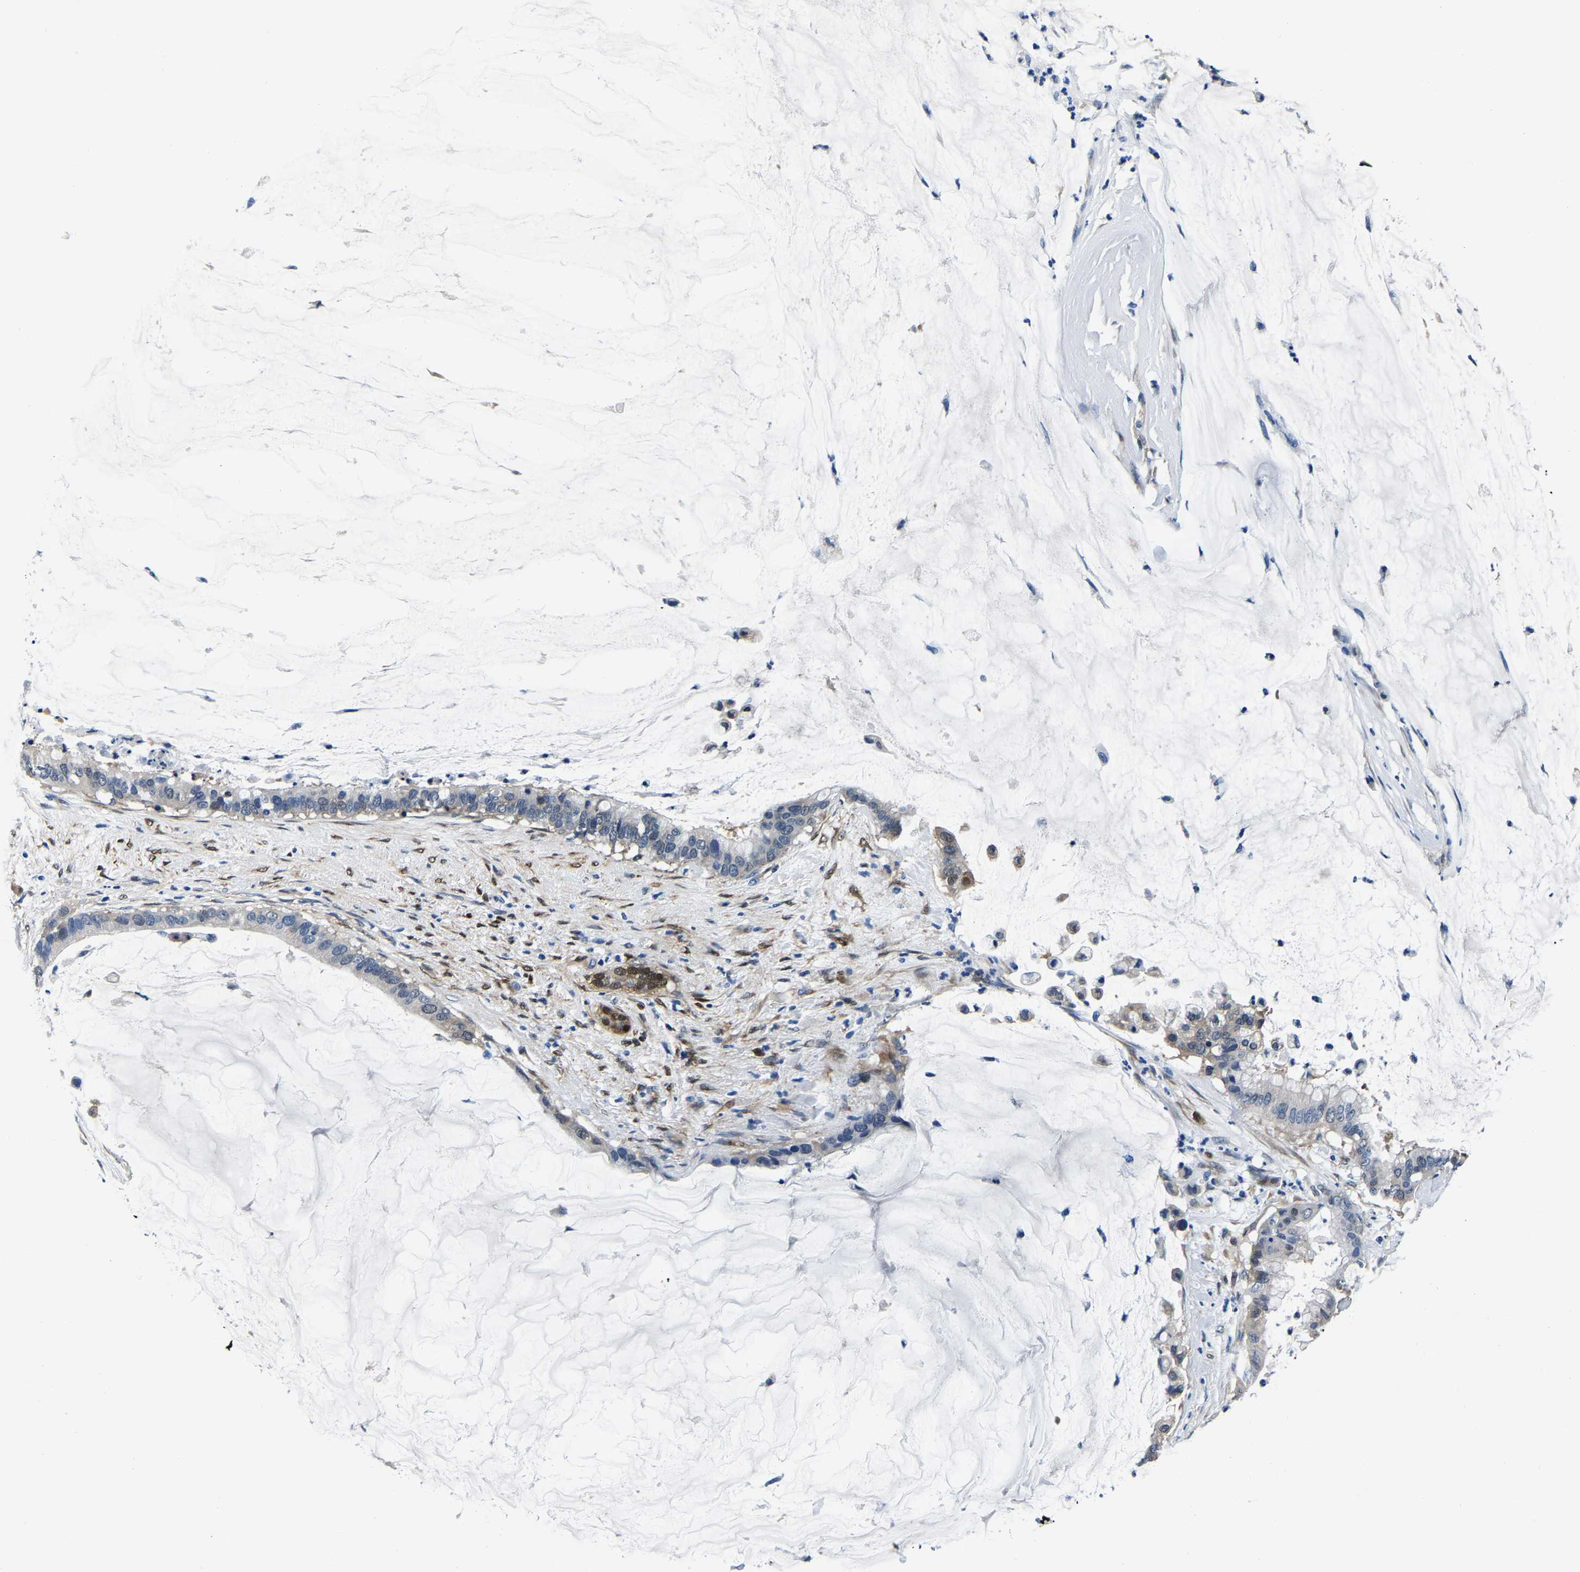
{"staining": {"intensity": "negative", "quantity": "none", "location": "none"}, "tissue": "pancreatic cancer", "cell_type": "Tumor cells", "image_type": "cancer", "snomed": [{"axis": "morphology", "description": "Adenocarcinoma, NOS"}, {"axis": "topography", "description": "Pancreas"}], "caption": "There is no significant staining in tumor cells of pancreatic cancer (adenocarcinoma).", "gene": "S100A13", "patient": {"sex": "male", "age": 41}}